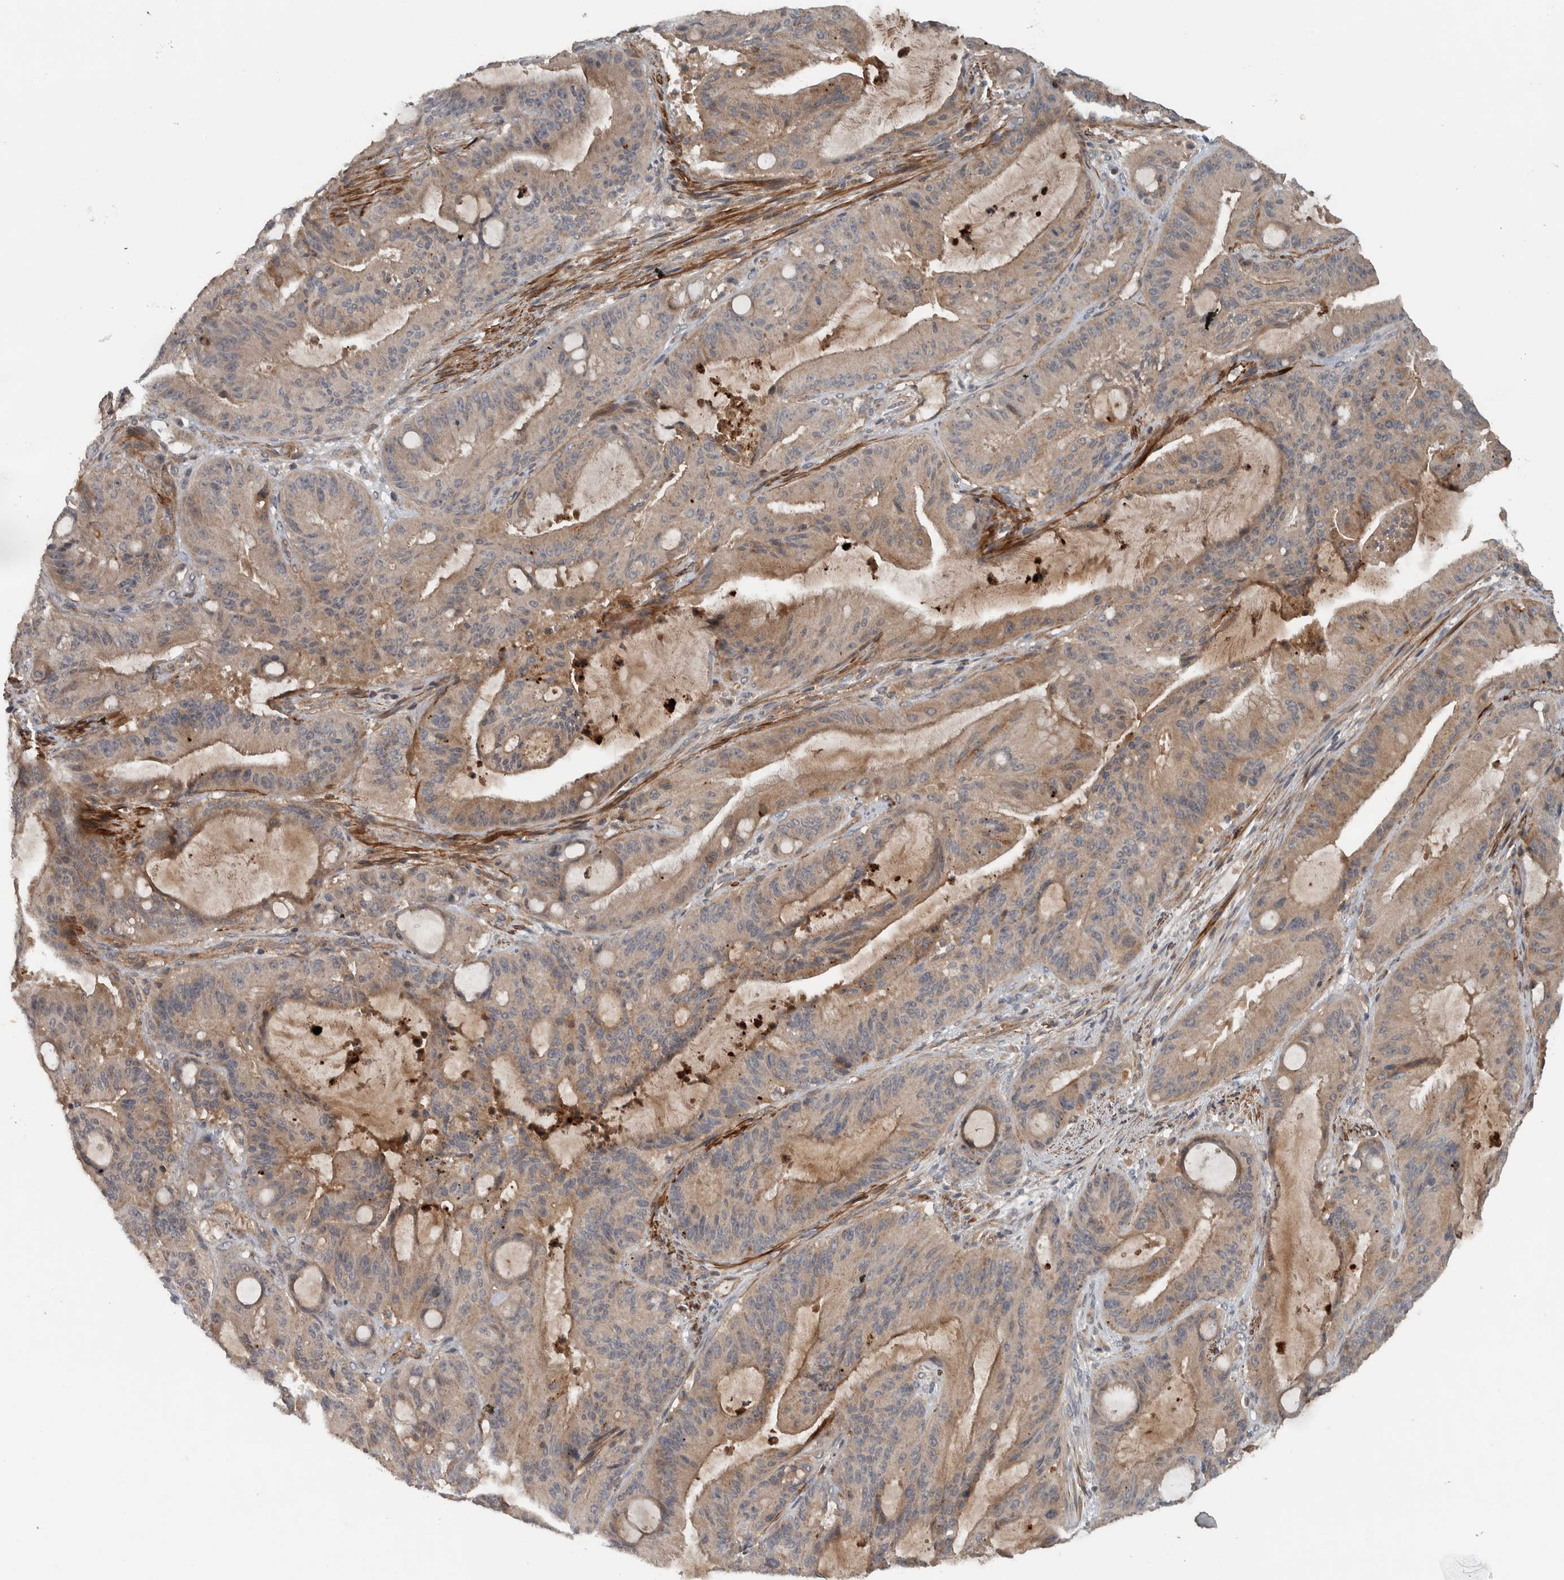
{"staining": {"intensity": "weak", "quantity": ">75%", "location": "cytoplasmic/membranous"}, "tissue": "liver cancer", "cell_type": "Tumor cells", "image_type": "cancer", "snomed": [{"axis": "morphology", "description": "Normal tissue, NOS"}, {"axis": "morphology", "description": "Cholangiocarcinoma"}, {"axis": "topography", "description": "Liver"}, {"axis": "topography", "description": "Peripheral nerve tissue"}], "caption": "An immunohistochemistry (IHC) histopathology image of tumor tissue is shown. Protein staining in brown highlights weak cytoplasmic/membranous positivity in liver cancer (cholangiocarcinoma) within tumor cells.", "gene": "LBHD1", "patient": {"sex": "female", "age": 73}}